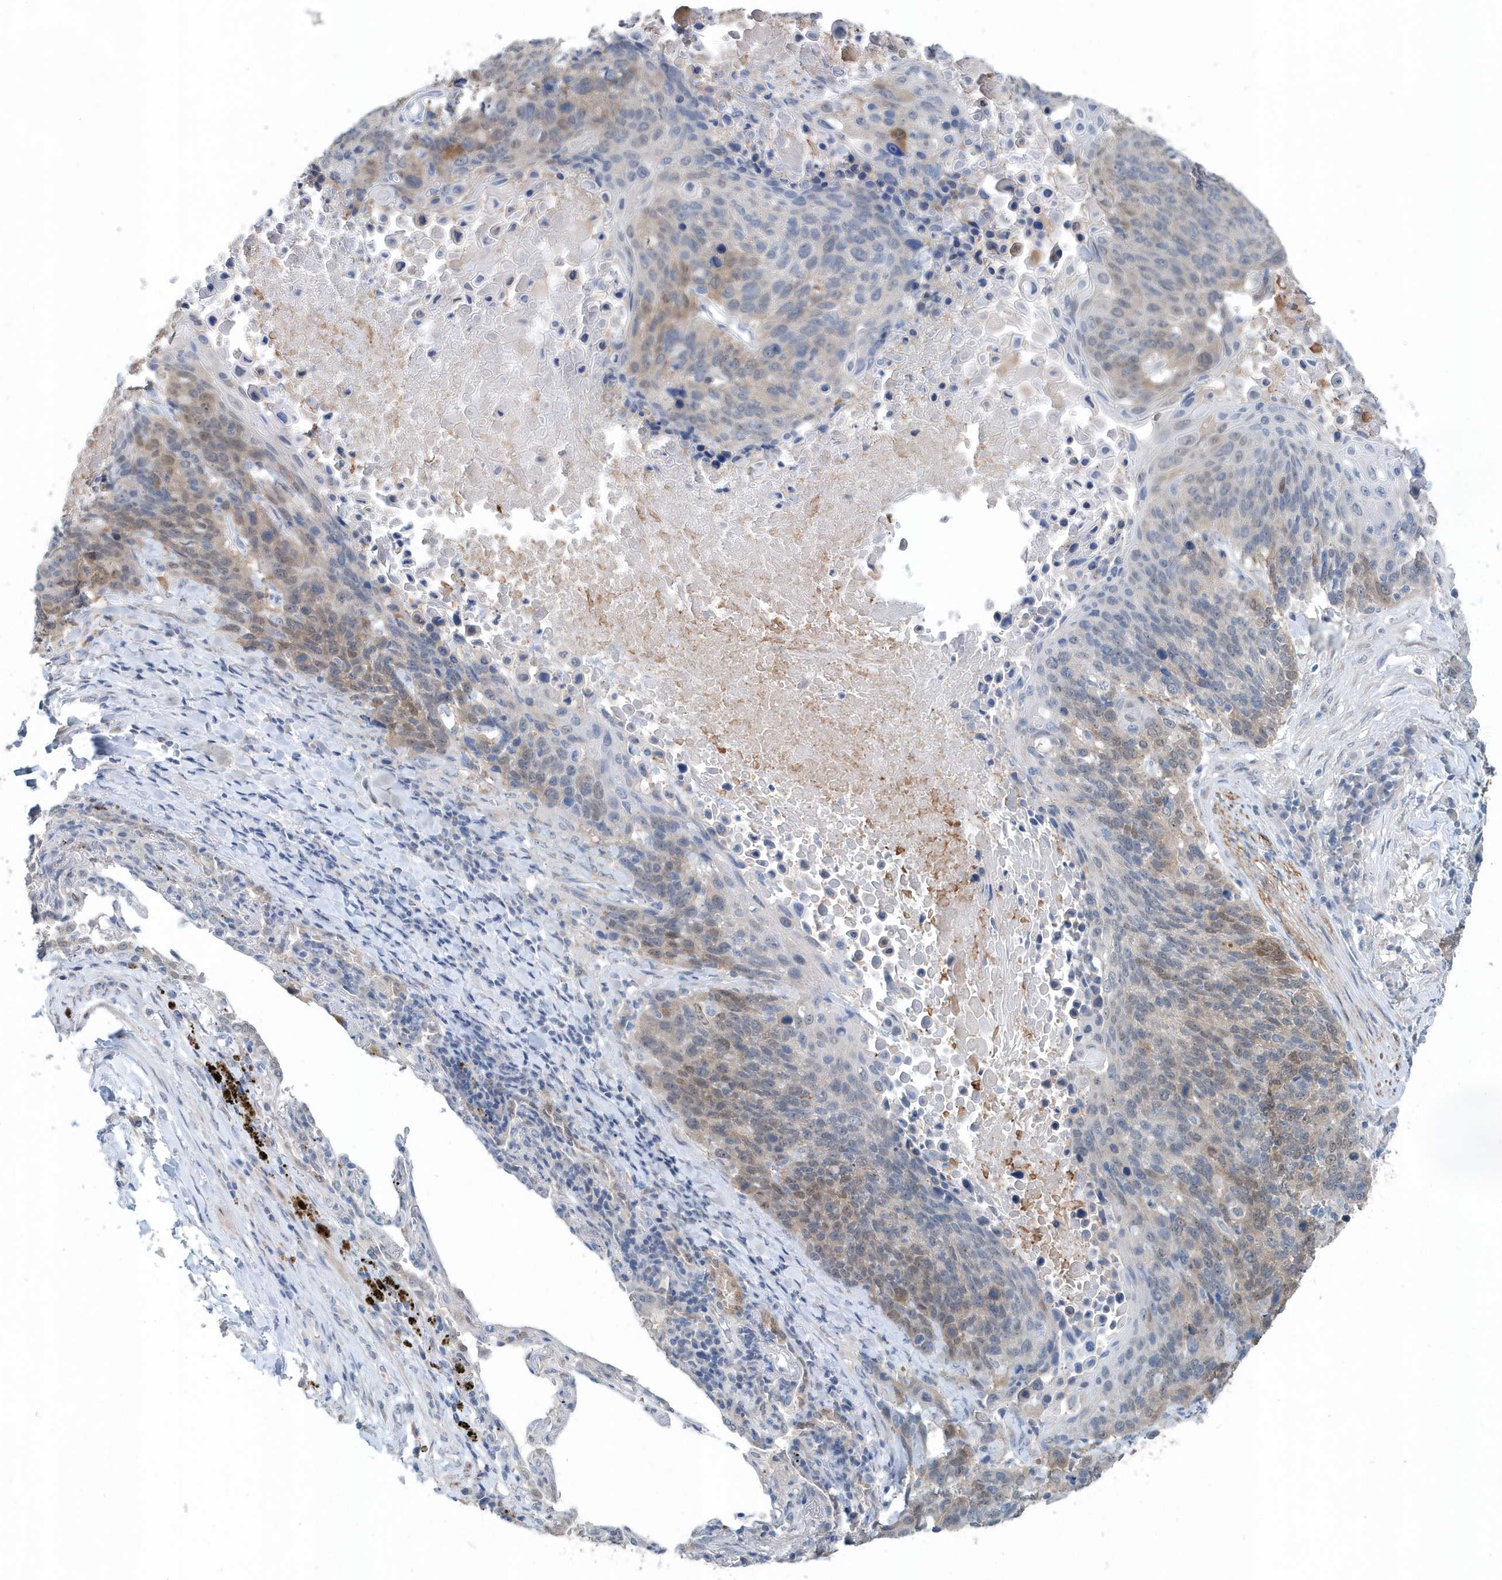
{"staining": {"intensity": "moderate", "quantity": "25%-75%", "location": "cytoplasmic/membranous"}, "tissue": "lung cancer", "cell_type": "Tumor cells", "image_type": "cancer", "snomed": [{"axis": "morphology", "description": "Squamous cell carcinoma, NOS"}, {"axis": "topography", "description": "Lung"}], "caption": "Lung cancer (squamous cell carcinoma) was stained to show a protein in brown. There is medium levels of moderate cytoplasmic/membranous positivity in about 25%-75% of tumor cells.", "gene": "PFN2", "patient": {"sex": "male", "age": 66}}